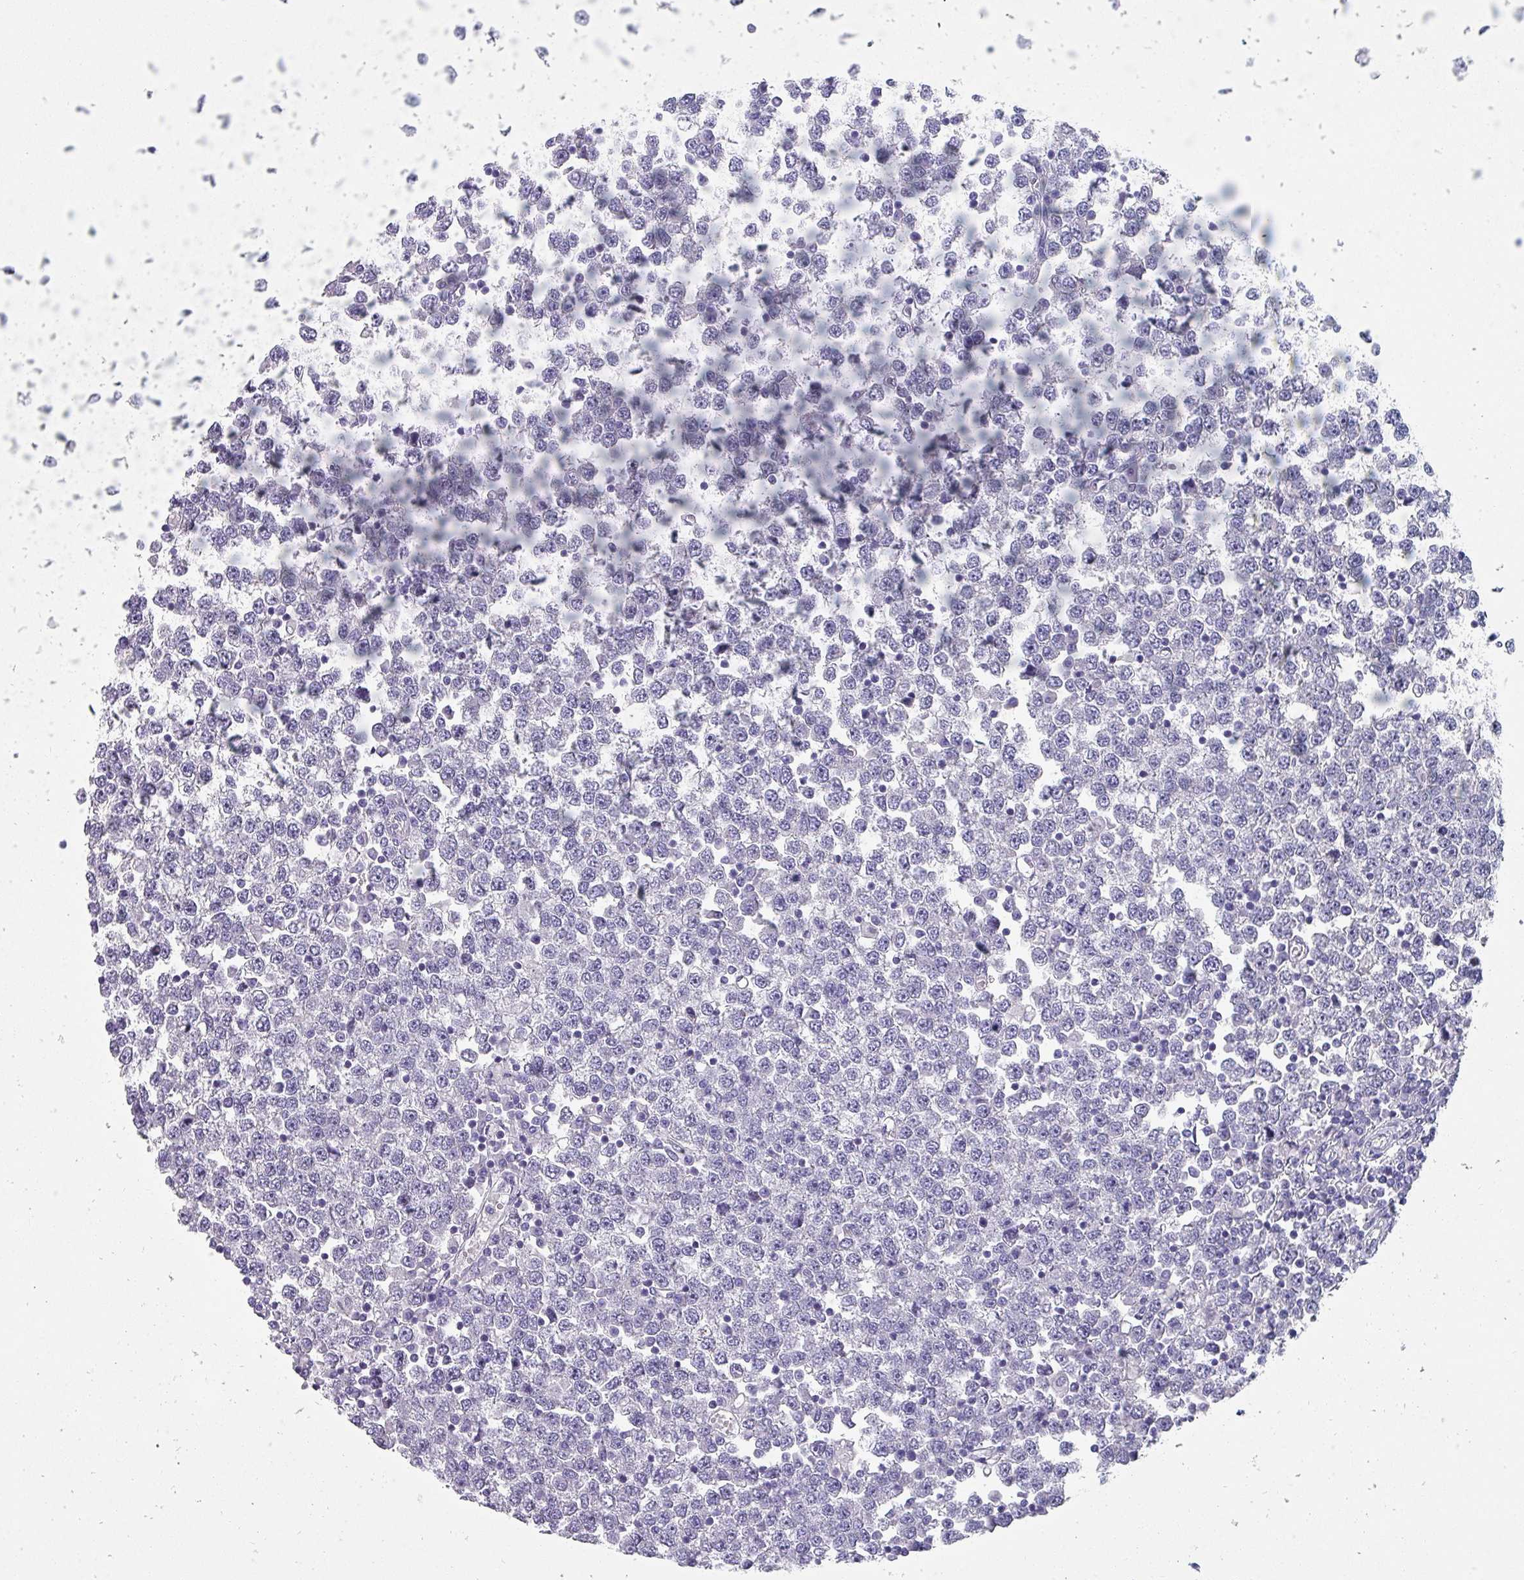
{"staining": {"intensity": "negative", "quantity": "none", "location": "none"}, "tissue": "testis cancer", "cell_type": "Tumor cells", "image_type": "cancer", "snomed": [{"axis": "morphology", "description": "Seminoma, NOS"}, {"axis": "topography", "description": "Testis"}], "caption": "This is a micrograph of immunohistochemistry staining of seminoma (testis), which shows no positivity in tumor cells. (Stains: DAB (3,3'-diaminobenzidine) immunohistochemistry (IHC) with hematoxylin counter stain, Microscopy: brightfield microscopy at high magnification).", "gene": "INS-IGF2", "patient": {"sex": "male", "age": 65}}